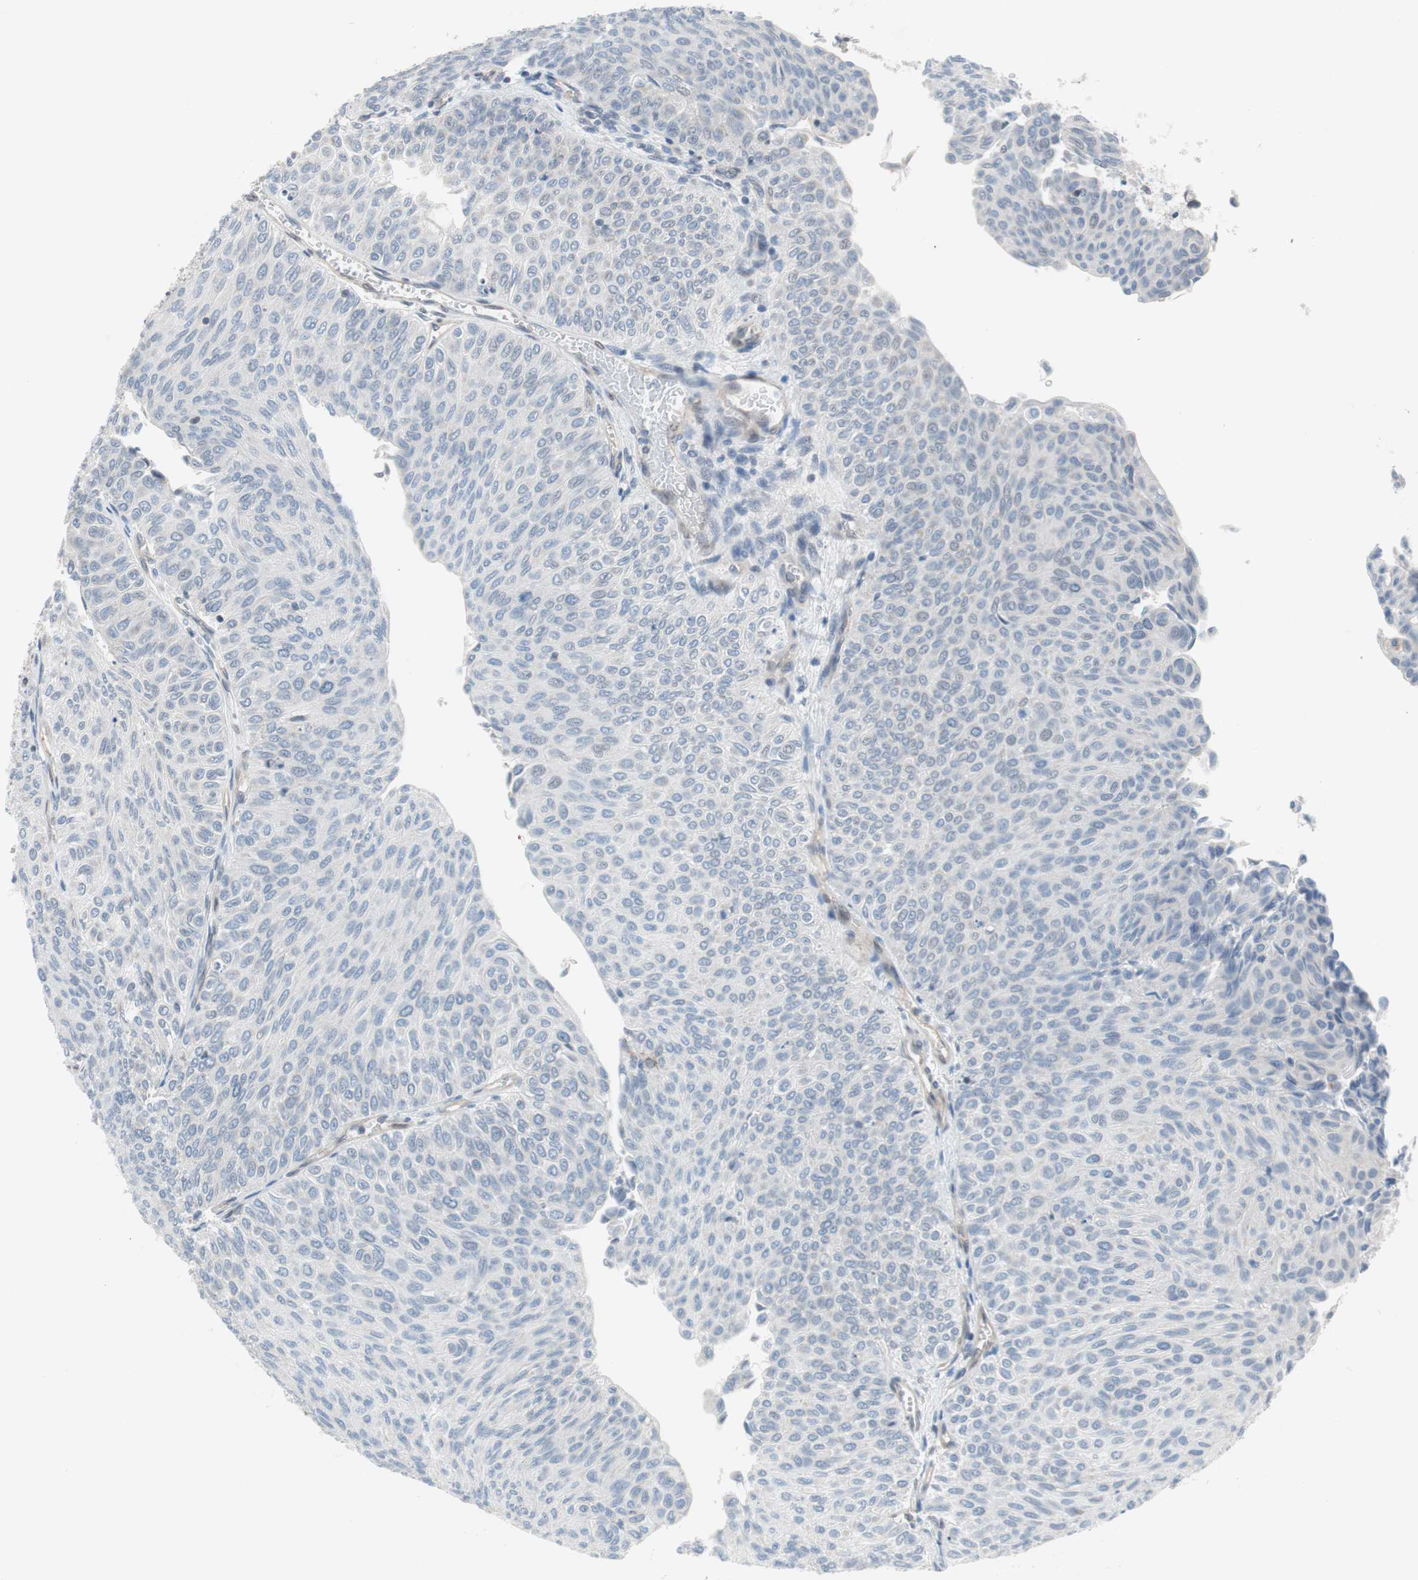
{"staining": {"intensity": "negative", "quantity": "none", "location": "none"}, "tissue": "urothelial cancer", "cell_type": "Tumor cells", "image_type": "cancer", "snomed": [{"axis": "morphology", "description": "Urothelial carcinoma, Low grade"}, {"axis": "topography", "description": "Urinary bladder"}], "caption": "Urothelial carcinoma (low-grade) stained for a protein using IHC reveals no staining tumor cells.", "gene": "ARNT2", "patient": {"sex": "male", "age": 78}}